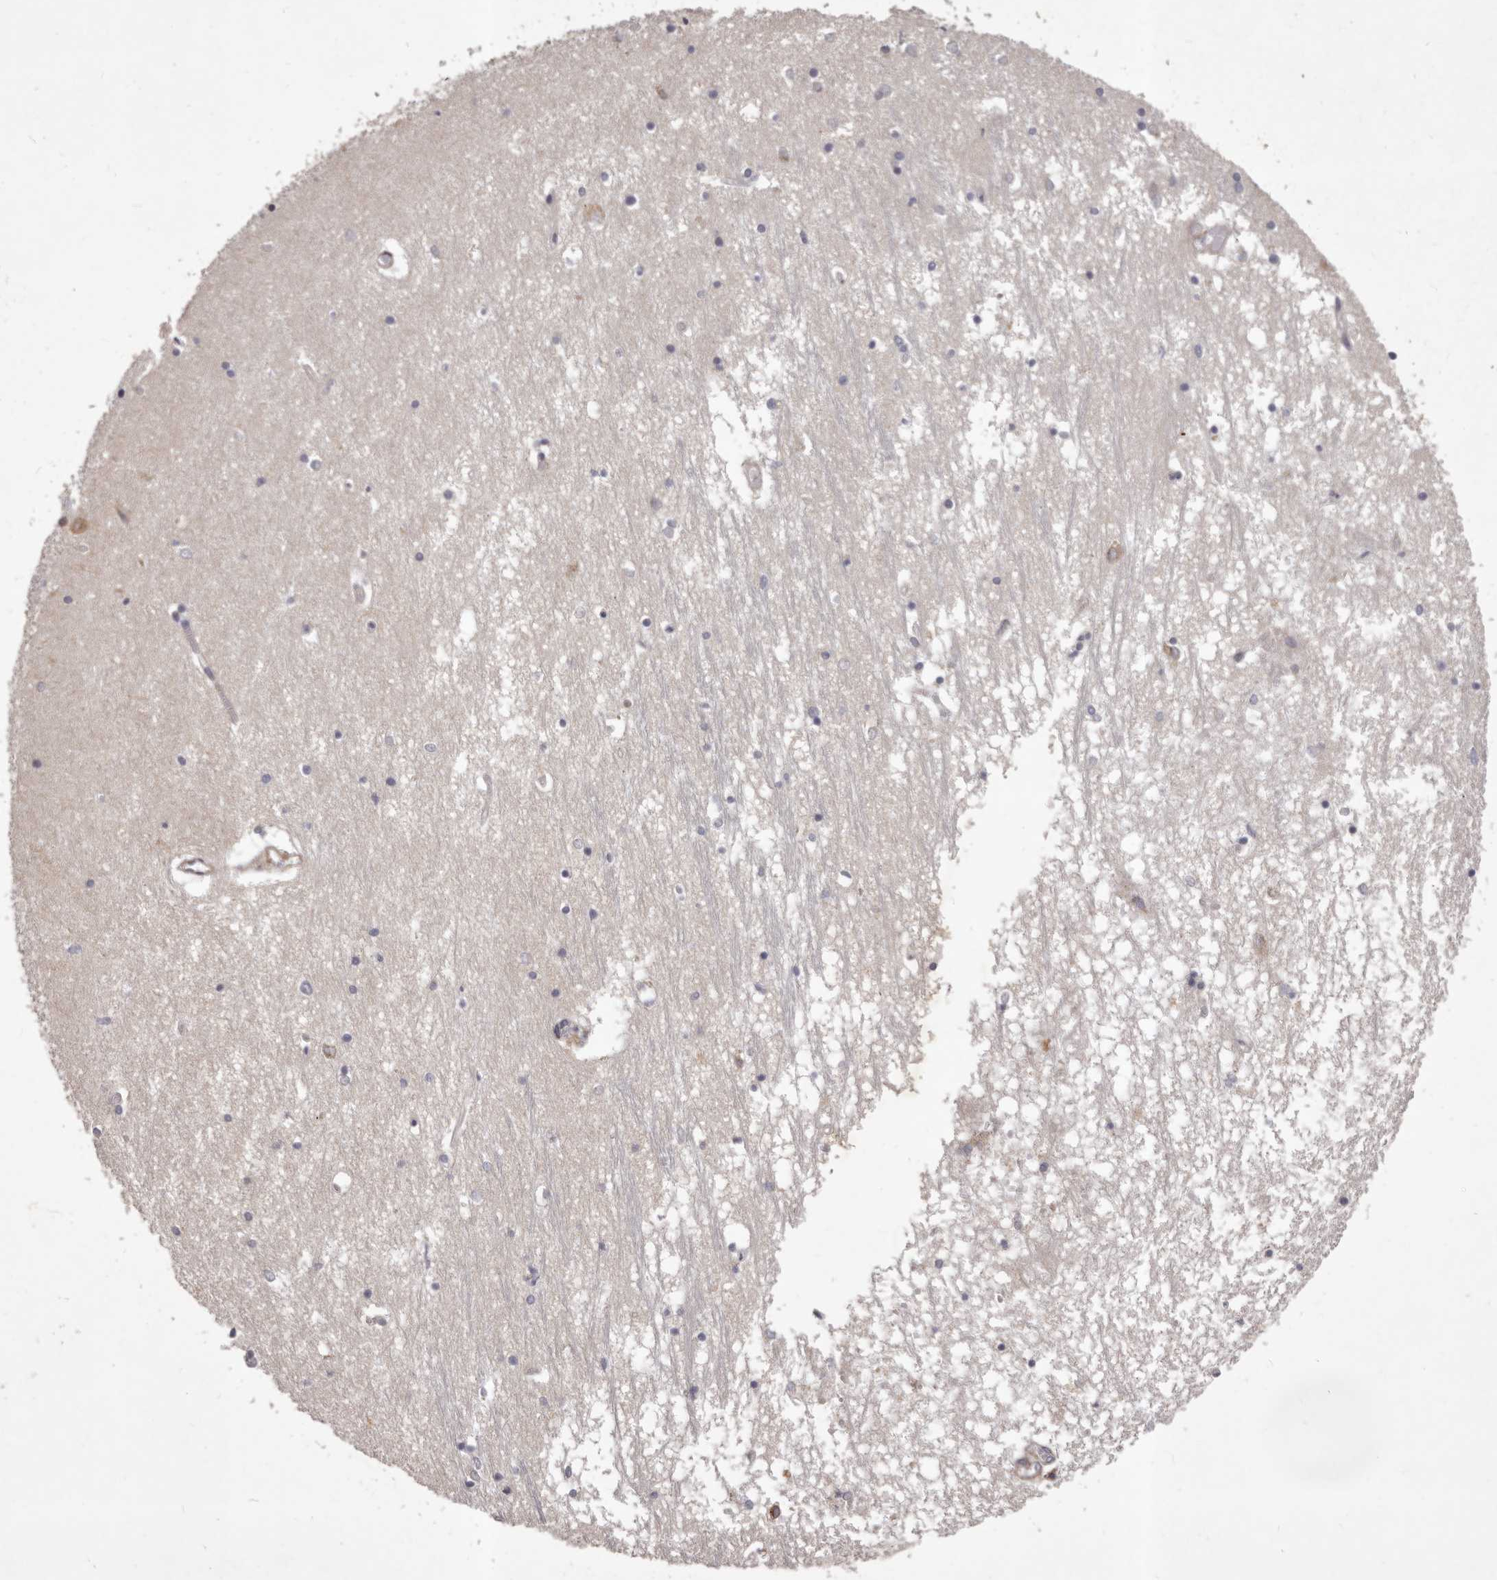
{"staining": {"intensity": "negative", "quantity": "none", "location": "none"}, "tissue": "hippocampus", "cell_type": "Glial cells", "image_type": "normal", "snomed": [{"axis": "morphology", "description": "Normal tissue, NOS"}, {"axis": "topography", "description": "Hippocampus"}], "caption": "Photomicrograph shows no significant protein positivity in glial cells of normal hippocampus. (Brightfield microscopy of DAB (3,3'-diaminobenzidine) IHC at high magnification).", "gene": "ALPK1", "patient": {"sex": "male", "age": 70}}